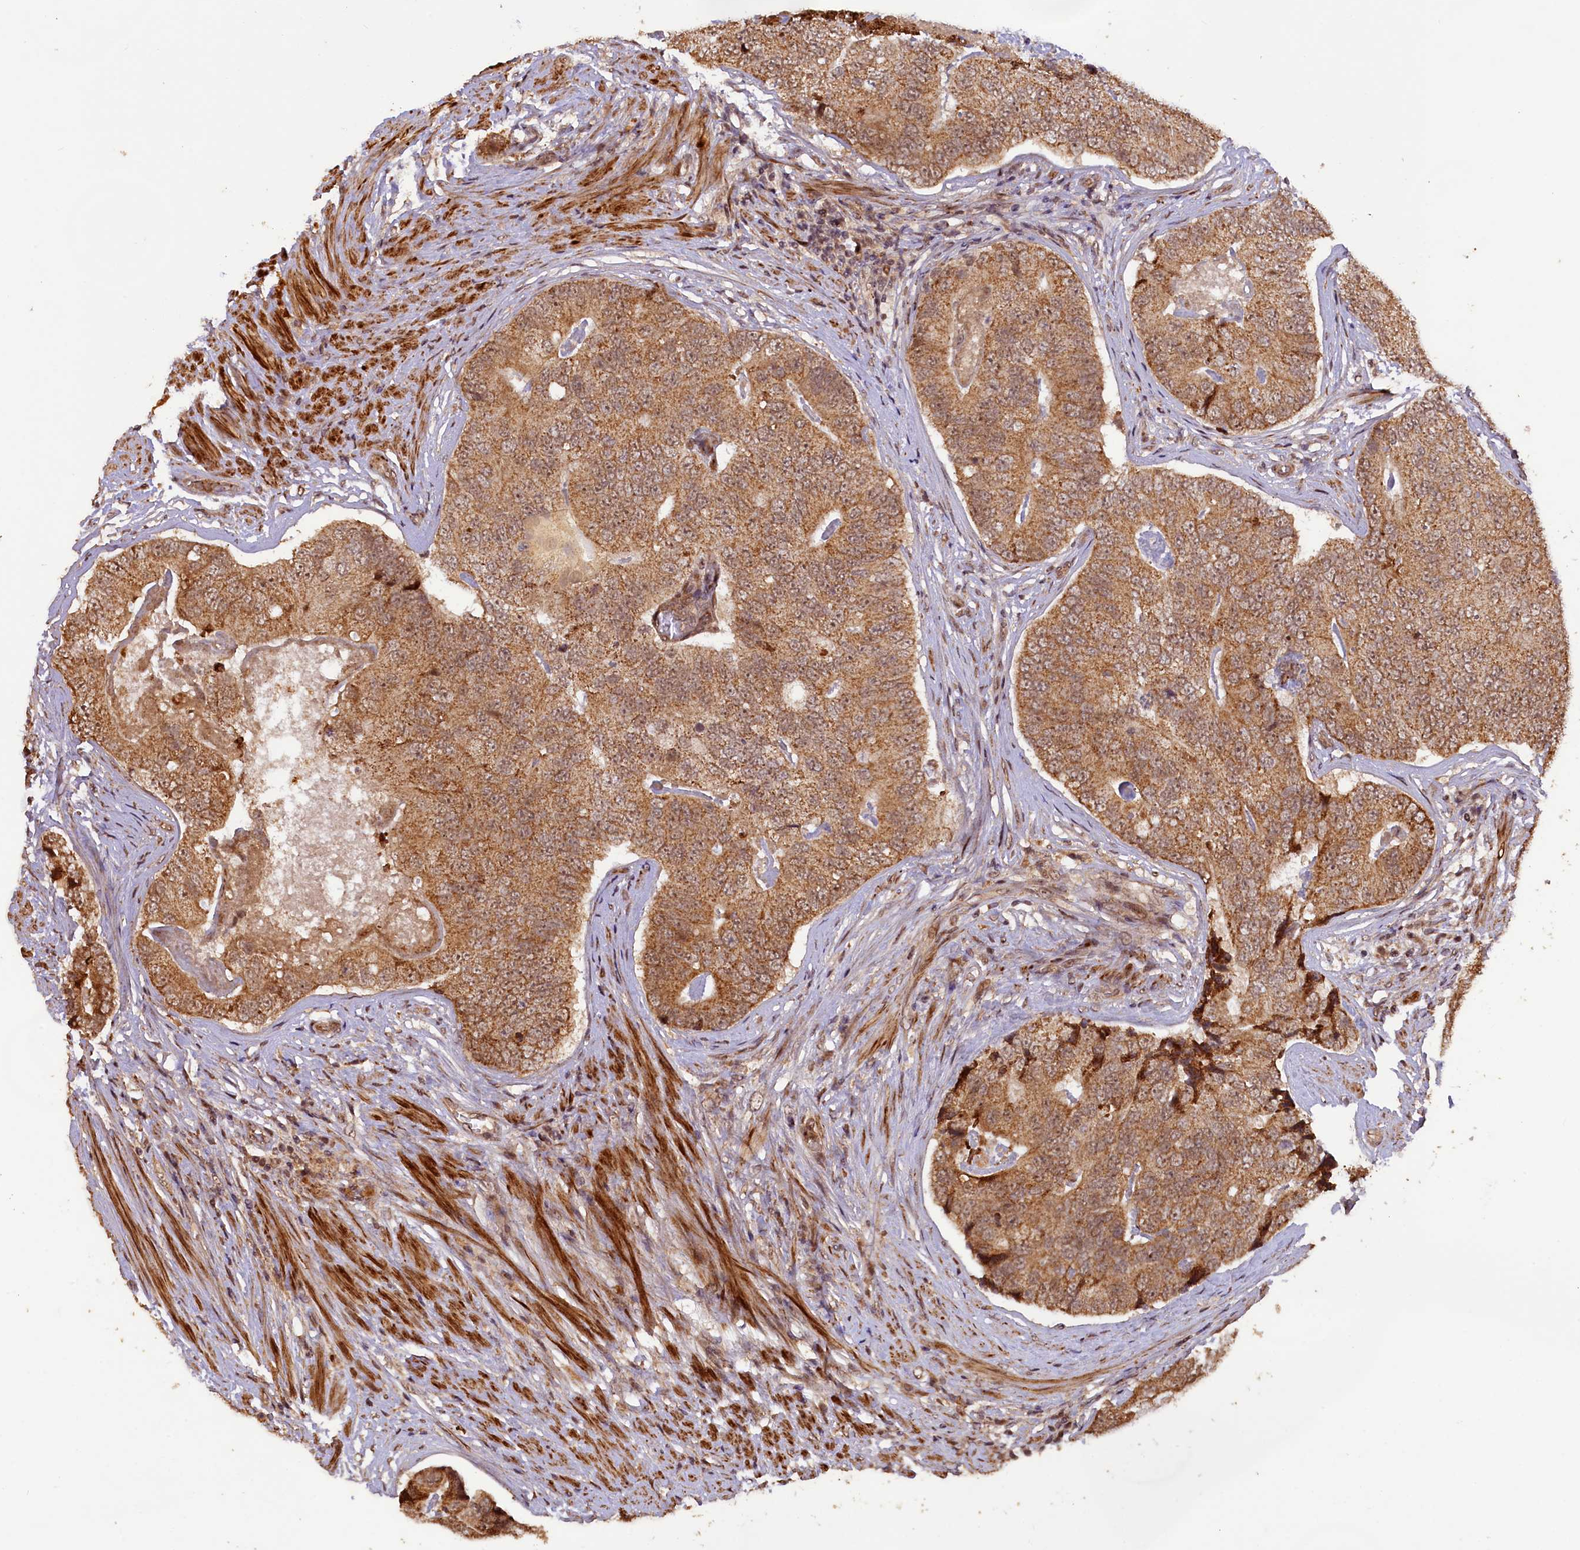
{"staining": {"intensity": "moderate", "quantity": ">75%", "location": "cytoplasmic/membranous"}, "tissue": "prostate cancer", "cell_type": "Tumor cells", "image_type": "cancer", "snomed": [{"axis": "morphology", "description": "Adenocarcinoma, High grade"}, {"axis": "topography", "description": "Prostate"}], "caption": "Immunohistochemical staining of prostate adenocarcinoma (high-grade) reveals medium levels of moderate cytoplasmic/membranous staining in approximately >75% of tumor cells.", "gene": "SHPRH", "patient": {"sex": "male", "age": 70}}